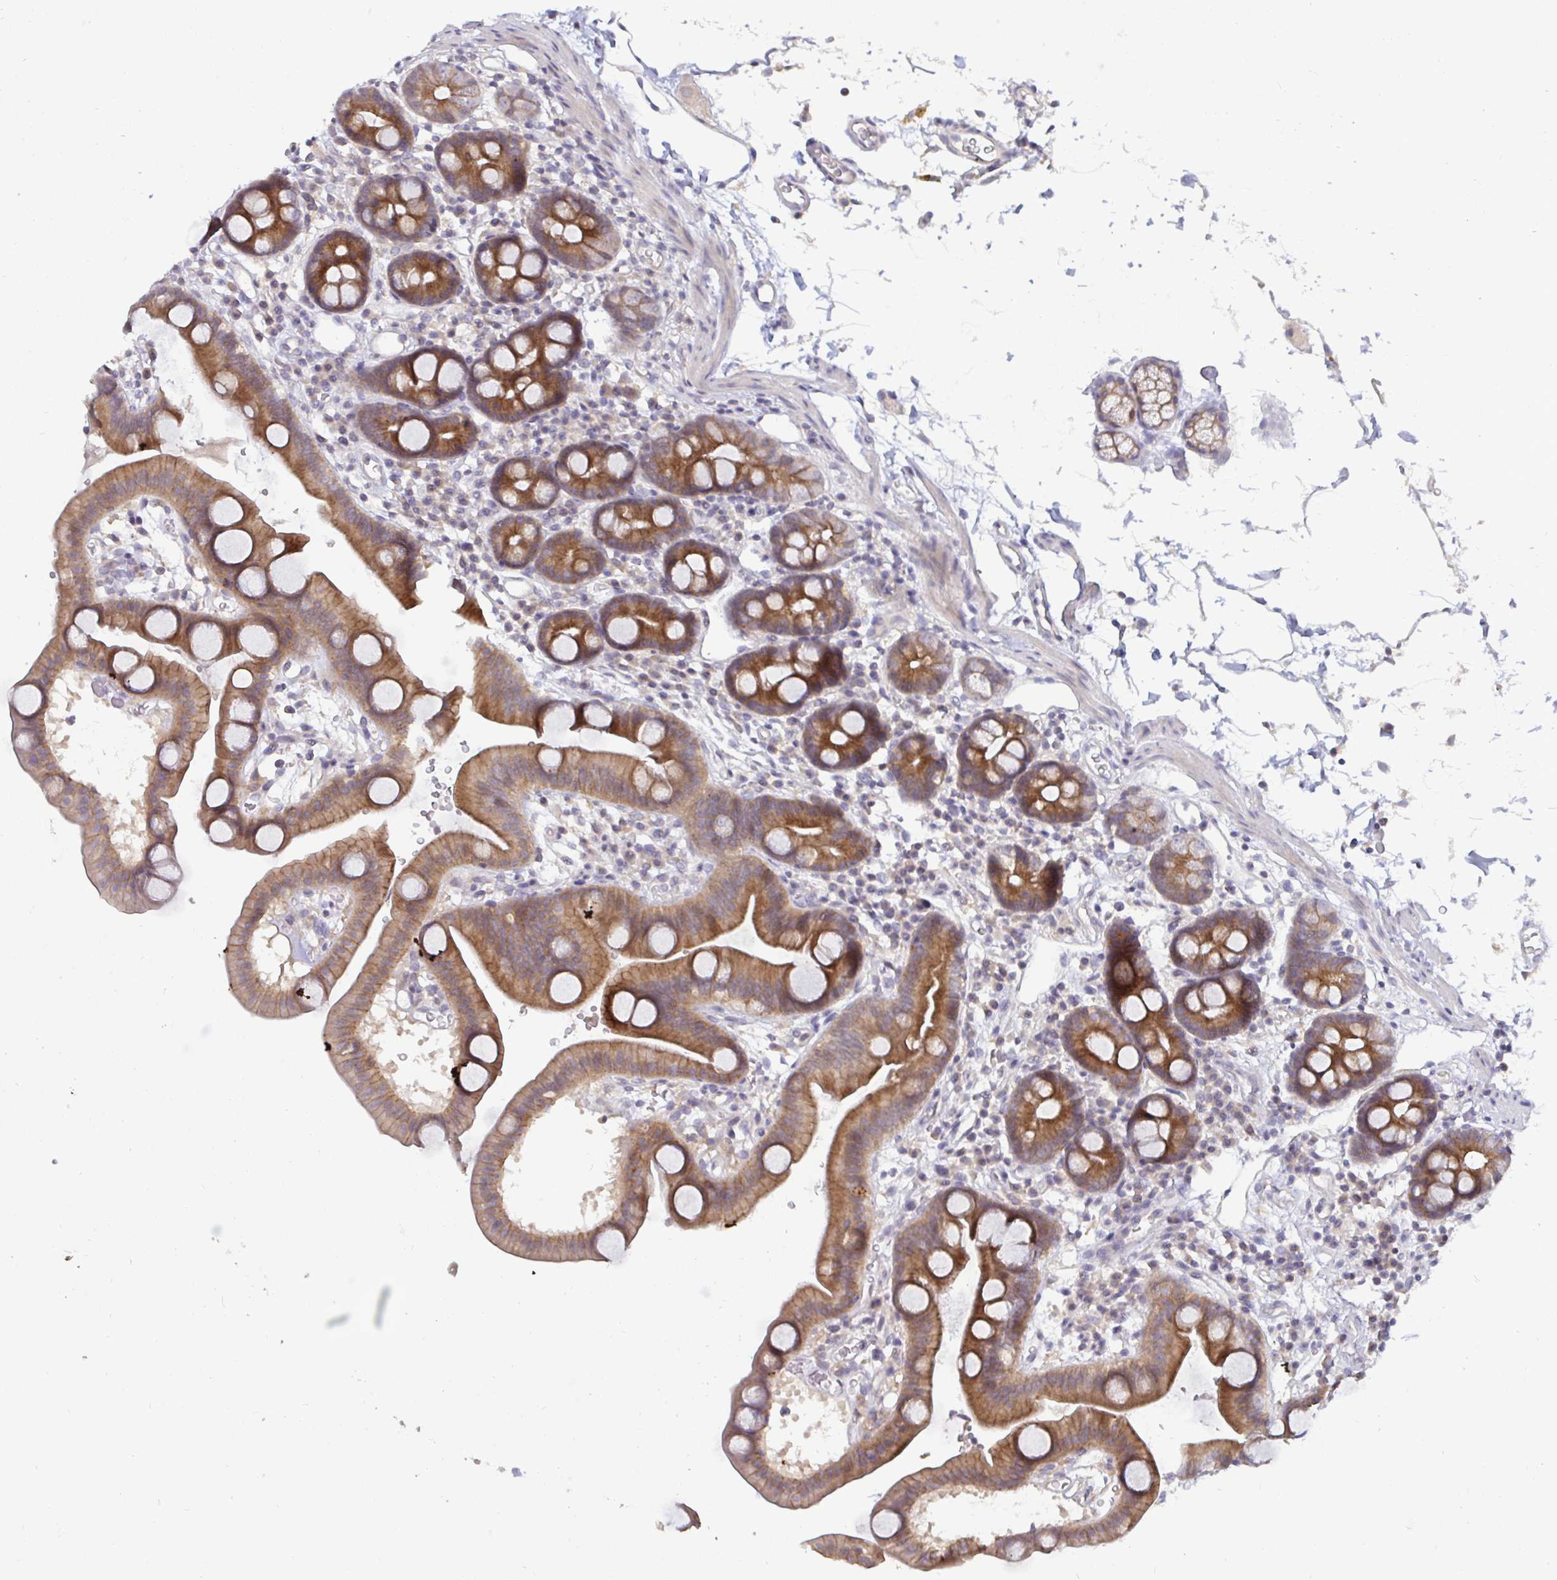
{"staining": {"intensity": "moderate", "quantity": ">75%", "location": "cytoplasmic/membranous"}, "tissue": "duodenum", "cell_type": "Glandular cells", "image_type": "normal", "snomed": [{"axis": "morphology", "description": "Normal tissue, NOS"}, {"axis": "topography", "description": "Duodenum"}], "caption": "Brown immunohistochemical staining in unremarkable human duodenum displays moderate cytoplasmic/membranous staining in approximately >75% of glandular cells. Using DAB (brown) and hematoxylin (blue) stains, captured at high magnification using brightfield microscopy.", "gene": "GSTM1", "patient": {"sex": "male", "age": 59}}